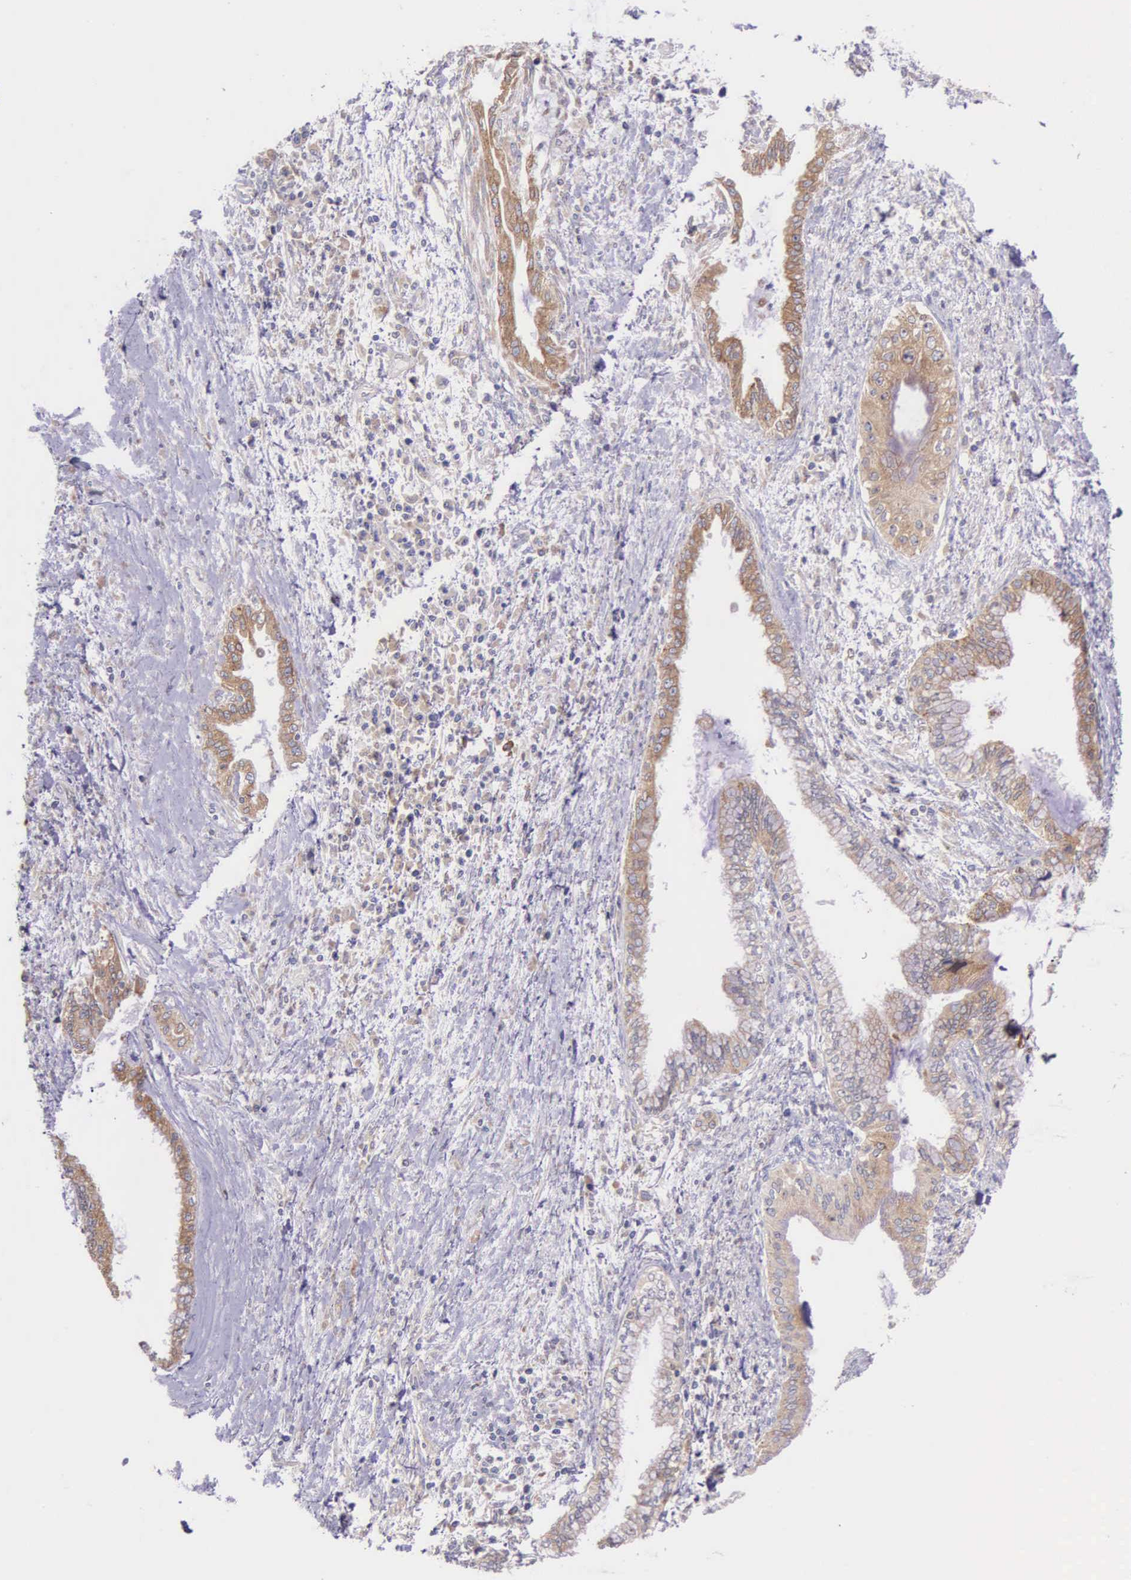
{"staining": {"intensity": "moderate", "quantity": ">75%", "location": "cytoplasmic/membranous"}, "tissue": "pancreatic cancer", "cell_type": "Tumor cells", "image_type": "cancer", "snomed": [{"axis": "morphology", "description": "Adenocarcinoma, NOS"}, {"axis": "topography", "description": "Pancreas"}], "caption": "Immunohistochemistry micrograph of neoplastic tissue: human adenocarcinoma (pancreatic) stained using immunohistochemistry (IHC) shows medium levels of moderate protein expression localized specifically in the cytoplasmic/membranous of tumor cells, appearing as a cytoplasmic/membranous brown color.", "gene": "NSDHL", "patient": {"sex": "female", "age": 64}}